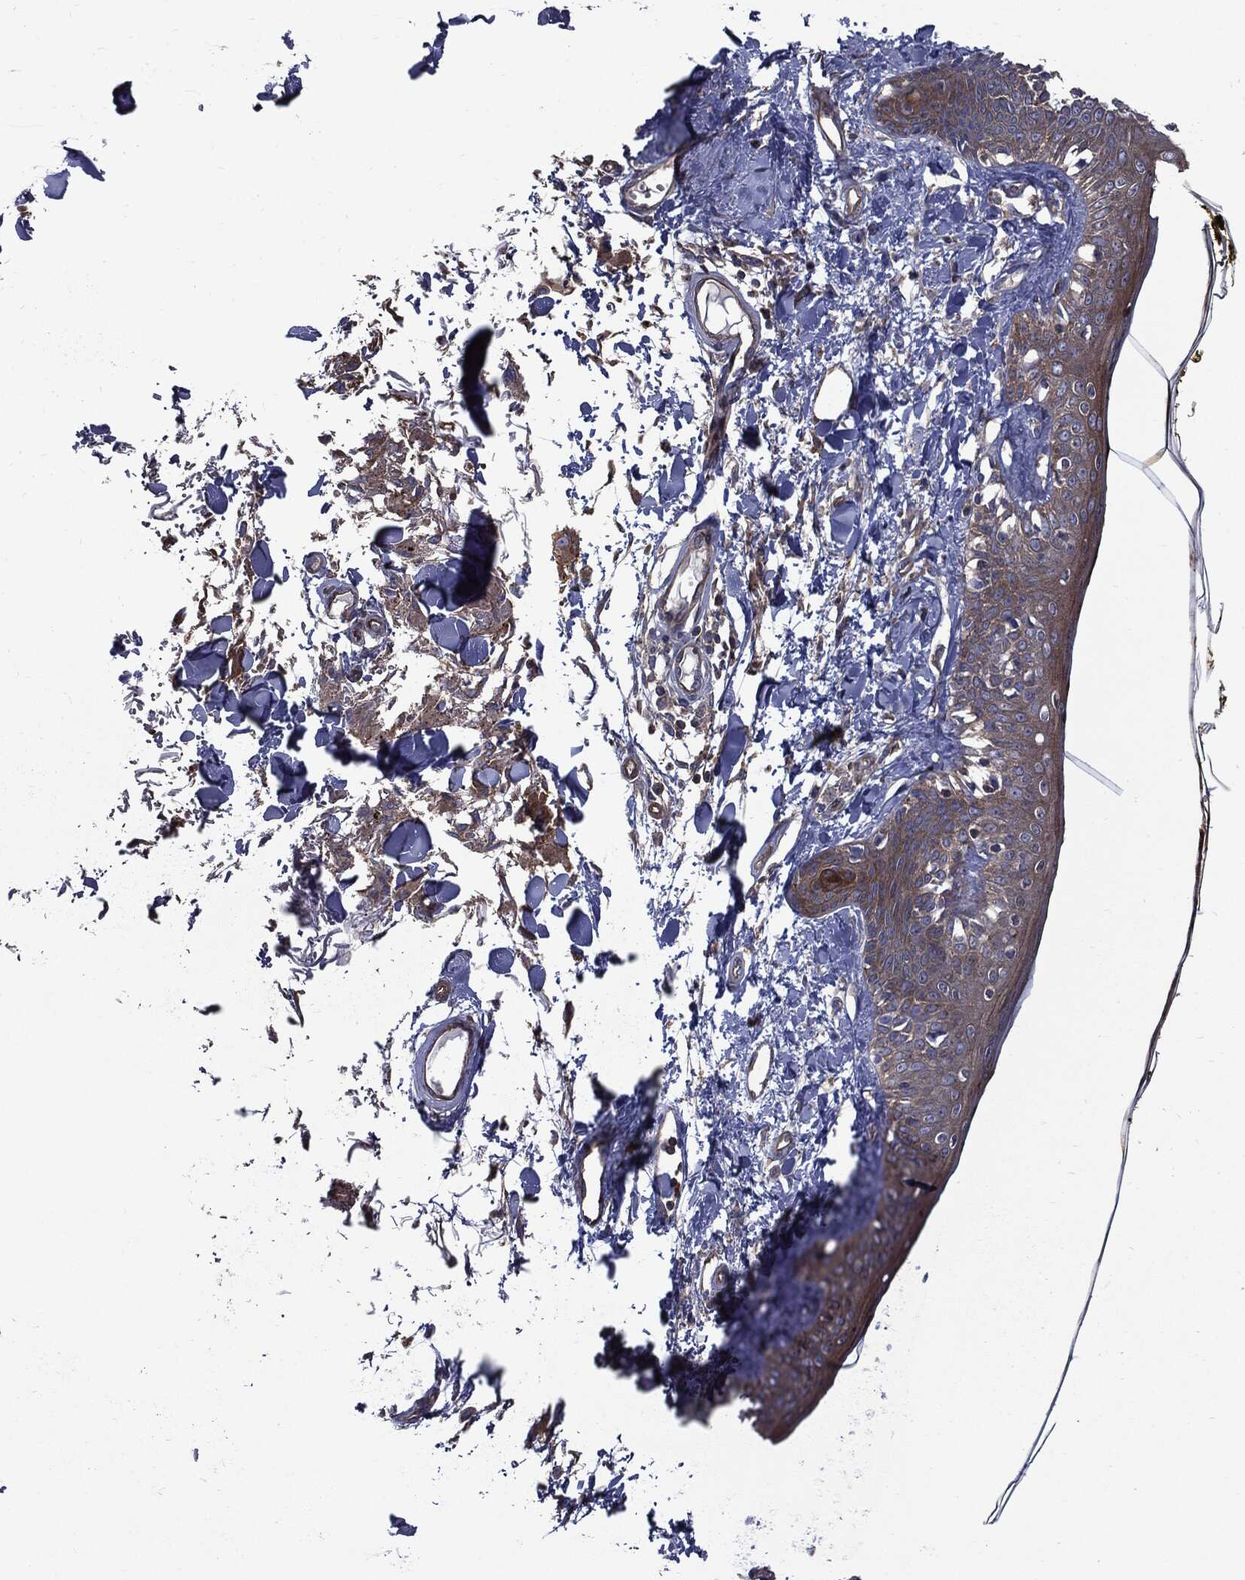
{"staining": {"intensity": "negative", "quantity": "none", "location": "none"}, "tissue": "skin", "cell_type": "Fibroblasts", "image_type": "normal", "snomed": [{"axis": "morphology", "description": "Normal tissue, NOS"}, {"axis": "topography", "description": "Skin"}], "caption": "A high-resolution photomicrograph shows immunohistochemistry (IHC) staining of normal skin, which displays no significant positivity in fibroblasts. The staining was performed using DAB (3,3'-diaminobenzidine) to visualize the protein expression in brown, while the nuclei were stained in blue with hematoxylin (Magnification: 20x).", "gene": "PDCD6IP", "patient": {"sex": "male", "age": 76}}